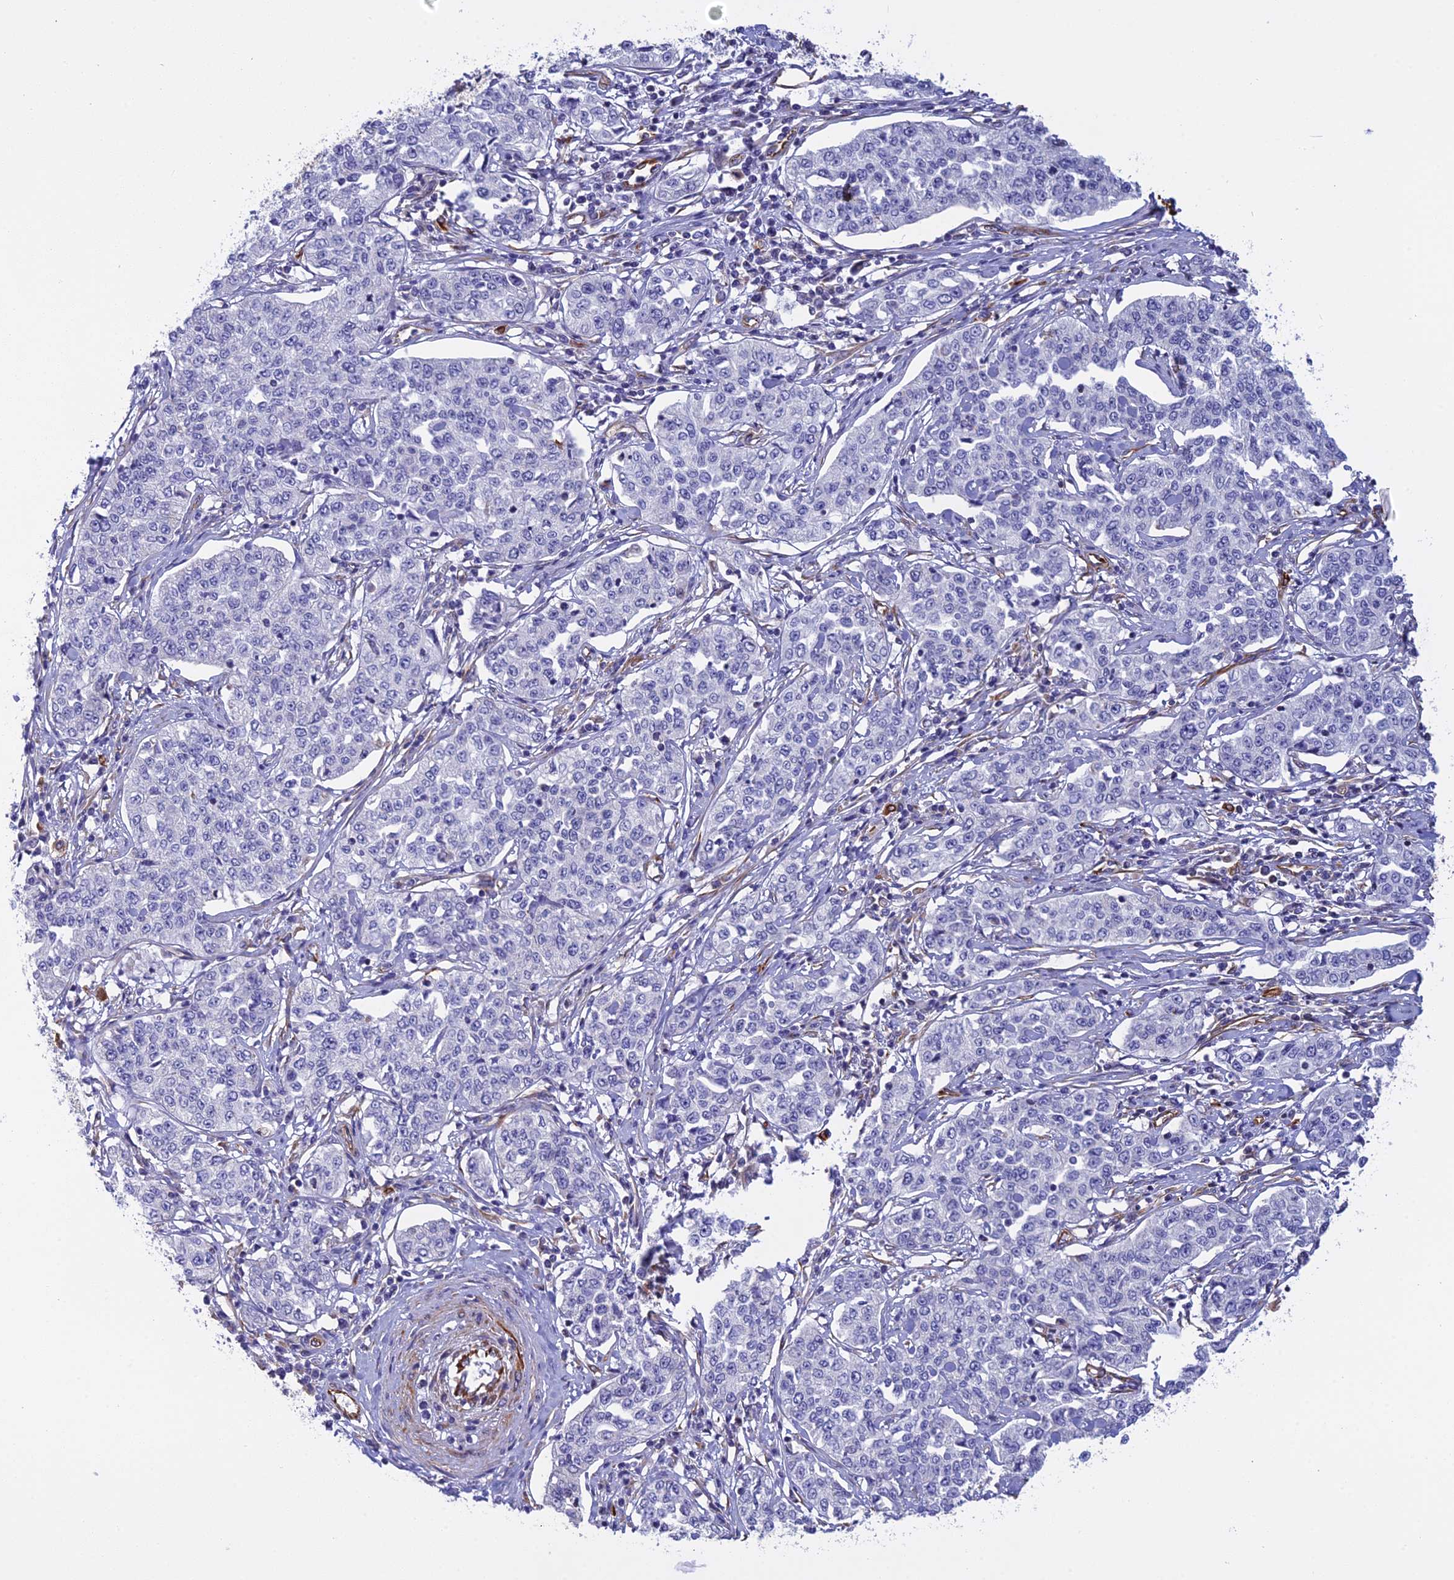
{"staining": {"intensity": "negative", "quantity": "none", "location": "none"}, "tissue": "cervical cancer", "cell_type": "Tumor cells", "image_type": "cancer", "snomed": [{"axis": "morphology", "description": "Squamous cell carcinoma, NOS"}, {"axis": "topography", "description": "Cervix"}], "caption": "Cervical squamous cell carcinoma was stained to show a protein in brown. There is no significant staining in tumor cells.", "gene": "FBXL20", "patient": {"sex": "female", "age": 35}}